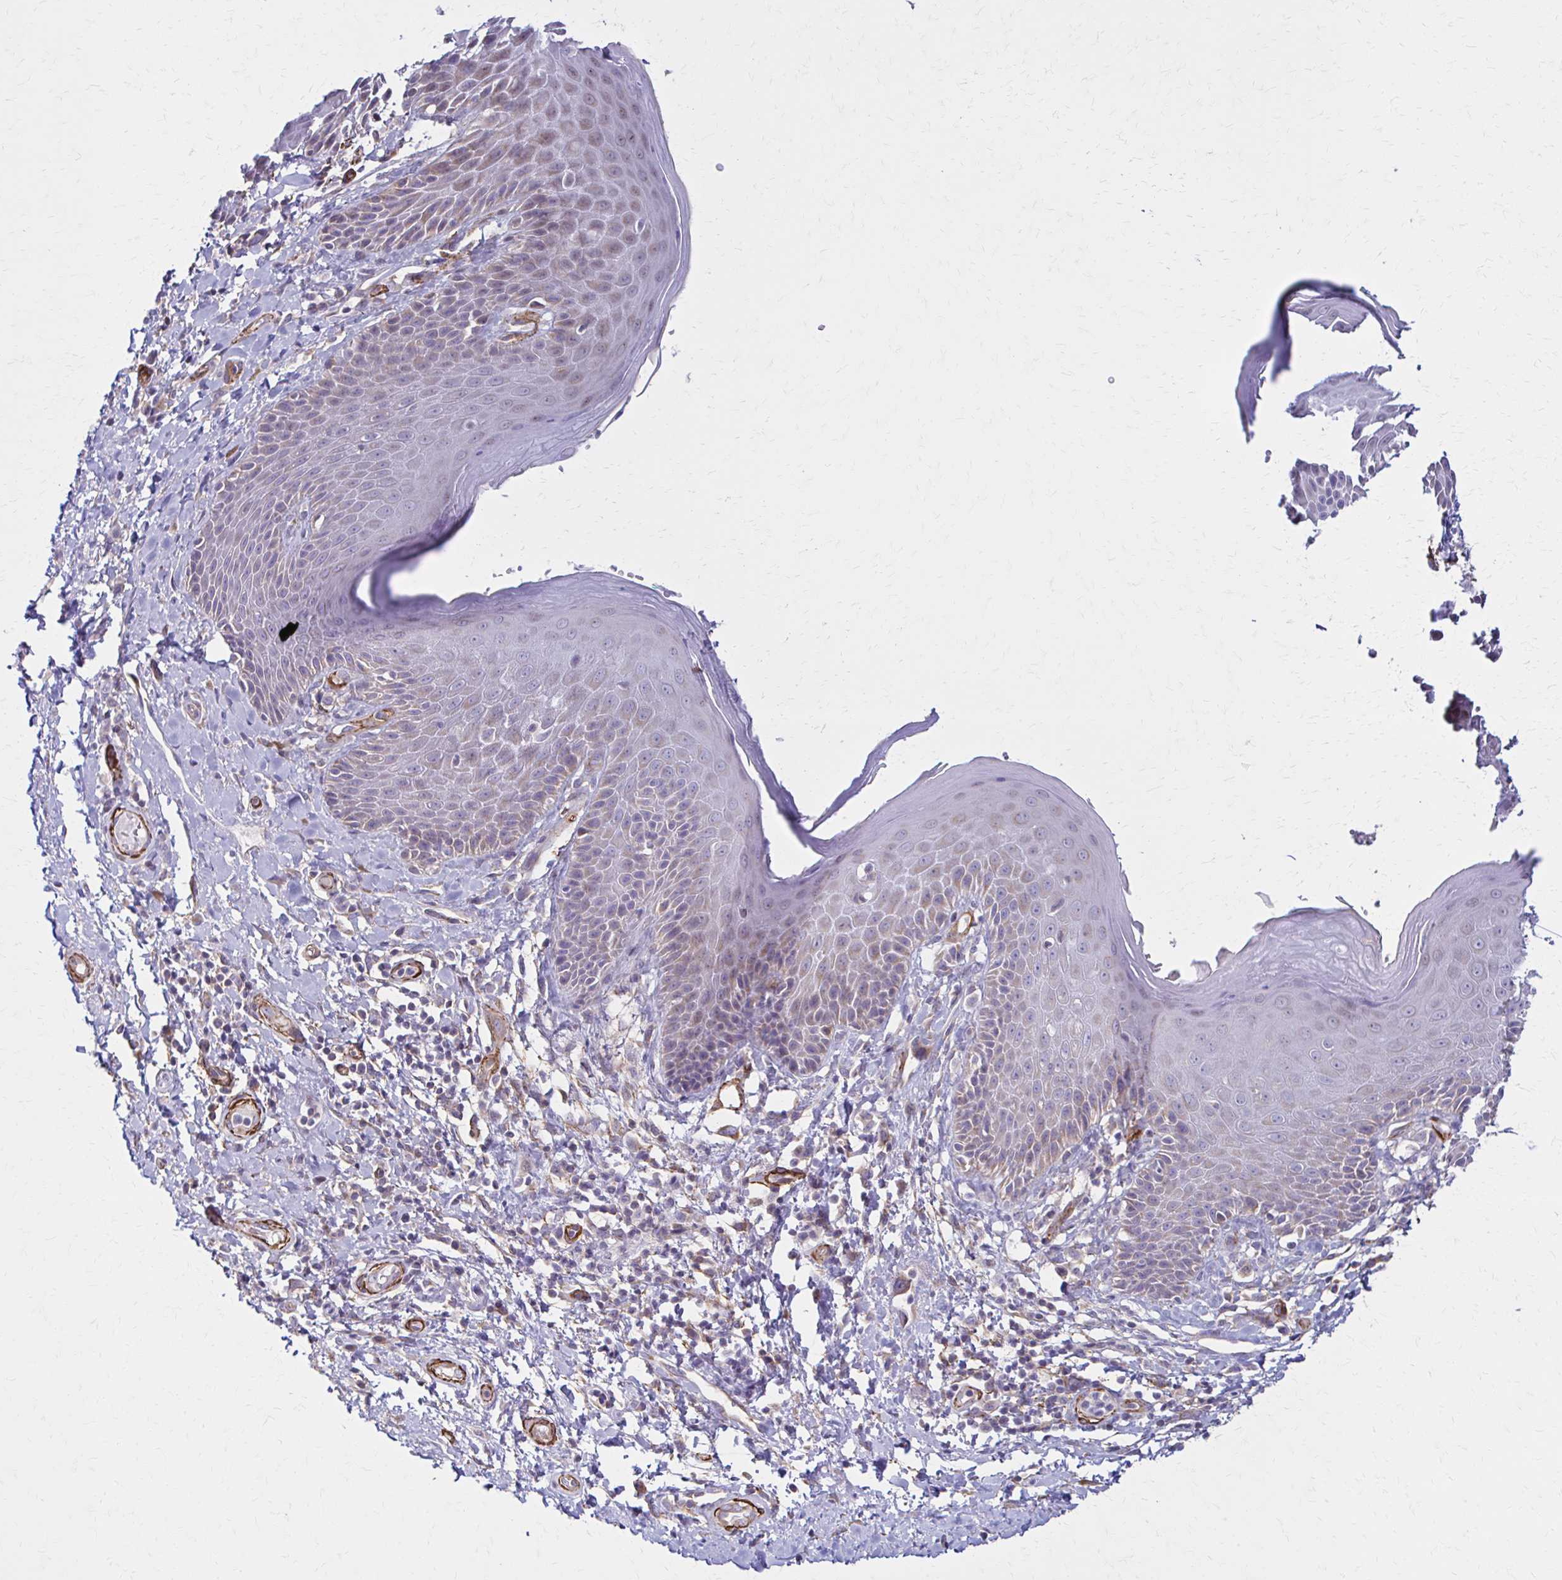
{"staining": {"intensity": "weak", "quantity": "<25%", "location": "cytoplasmic/membranous"}, "tissue": "skin", "cell_type": "Epidermal cells", "image_type": "normal", "snomed": [{"axis": "morphology", "description": "Normal tissue, NOS"}, {"axis": "topography", "description": "Anal"}, {"axis": "topography", "description": "Peripheral nerve tissue"}], "caption": "Immunohistochemical staining of unremarkable skin exhibits no significant staining in epidermal cells. (Immunohistochemistry (ihc), brightfield microscopy, high magnification).", "gene": "TIMMDC1", "patient": {"sex": "male", "age": 51}}